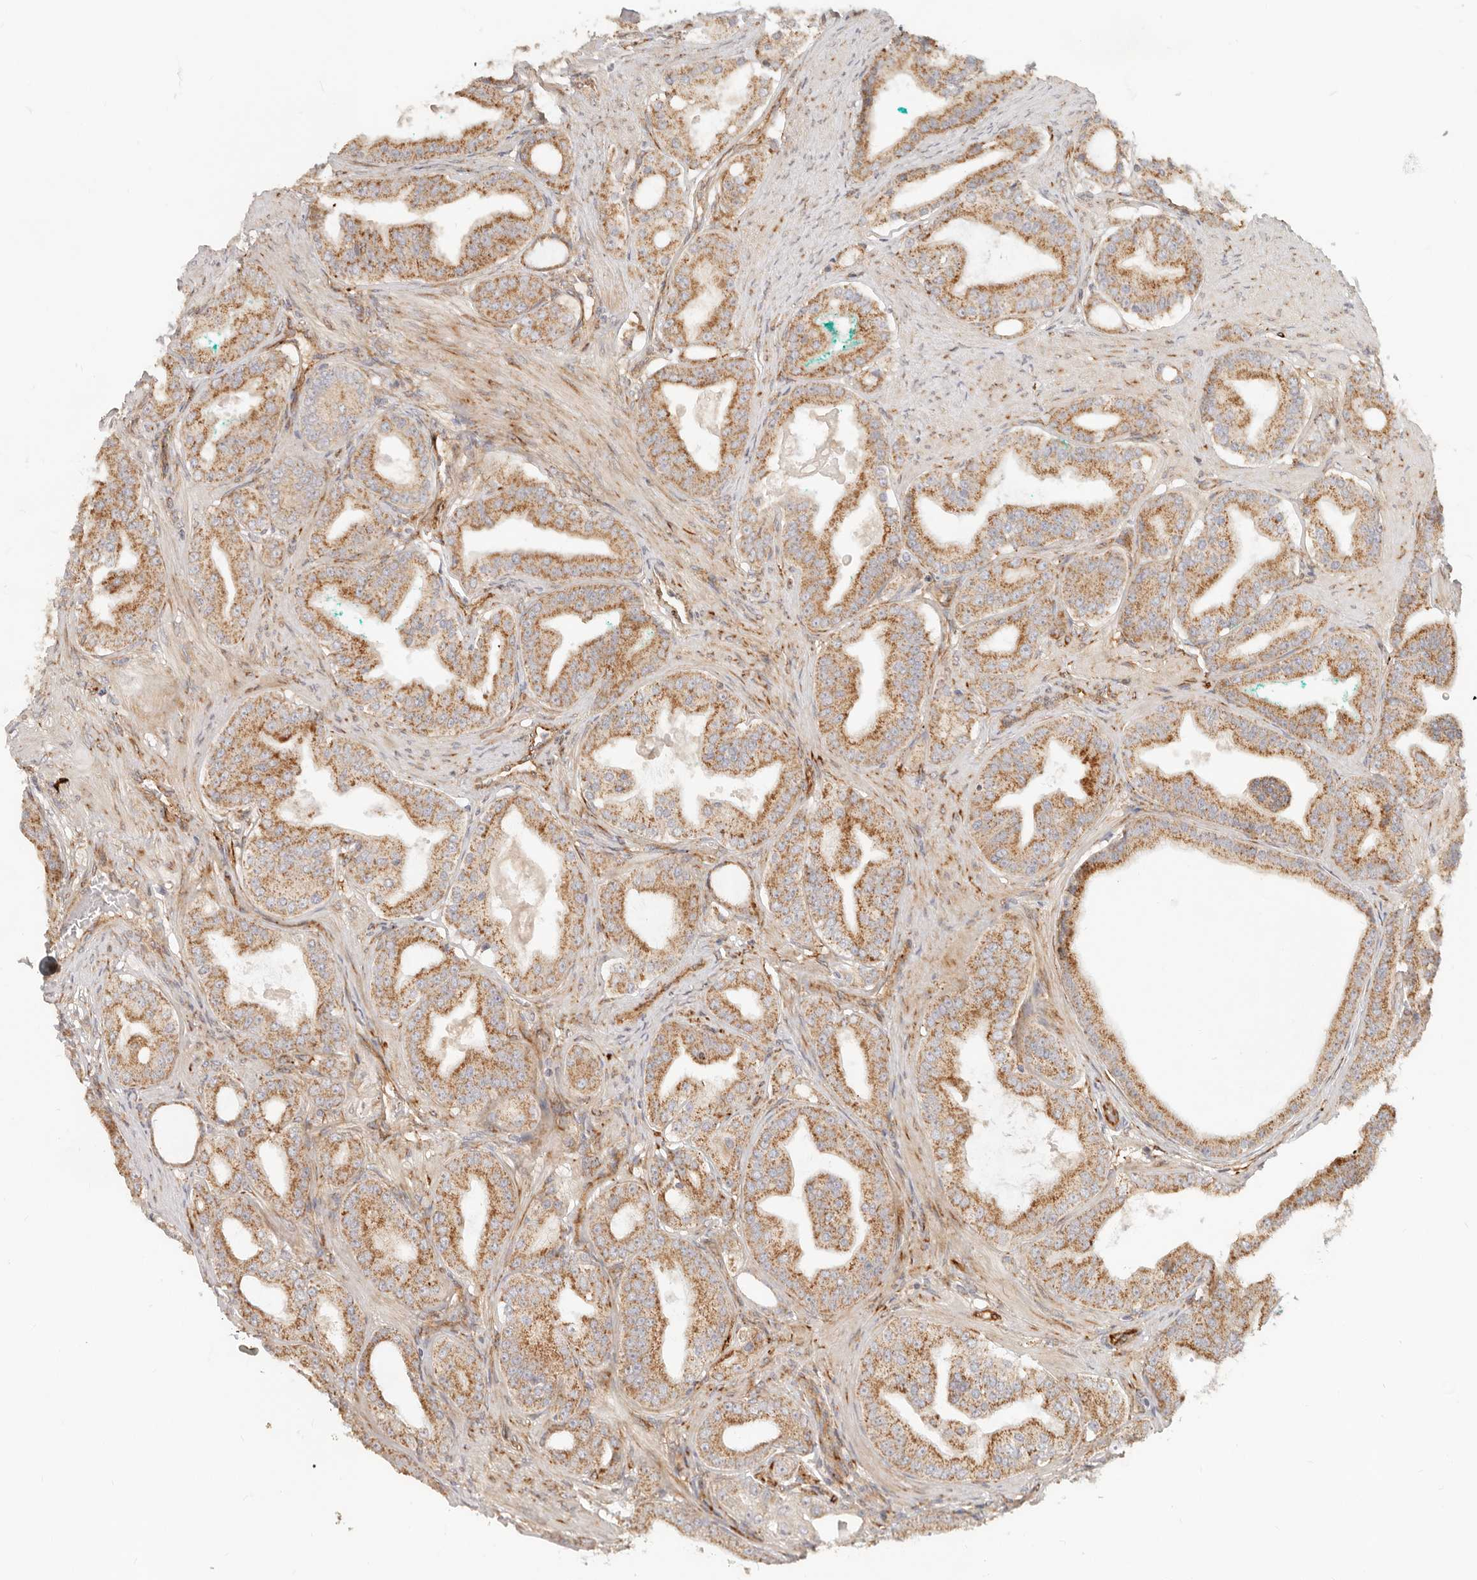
{"staining": {"intensity": "moderate", "quantity": ">75%", "location": "cytoplasmic/membranous"}, "tissue": "prostate cancer", "cell_type": "Tumor cells", "image_type": "cancer", "snomed": [{"axis": "morphology", "description": "Adenocarcinoma, High grade"}, {"axis": "topography", "description": "Prostate"}], "caption": "This micrograph shows immunohistochemistry staining of prostate cancer, with medium moderate cytoplasmic/membranous staining in approximately >75% of tumor cells.", "gene": "SASS6", "patient": {"sex": "male", "age": 60}}